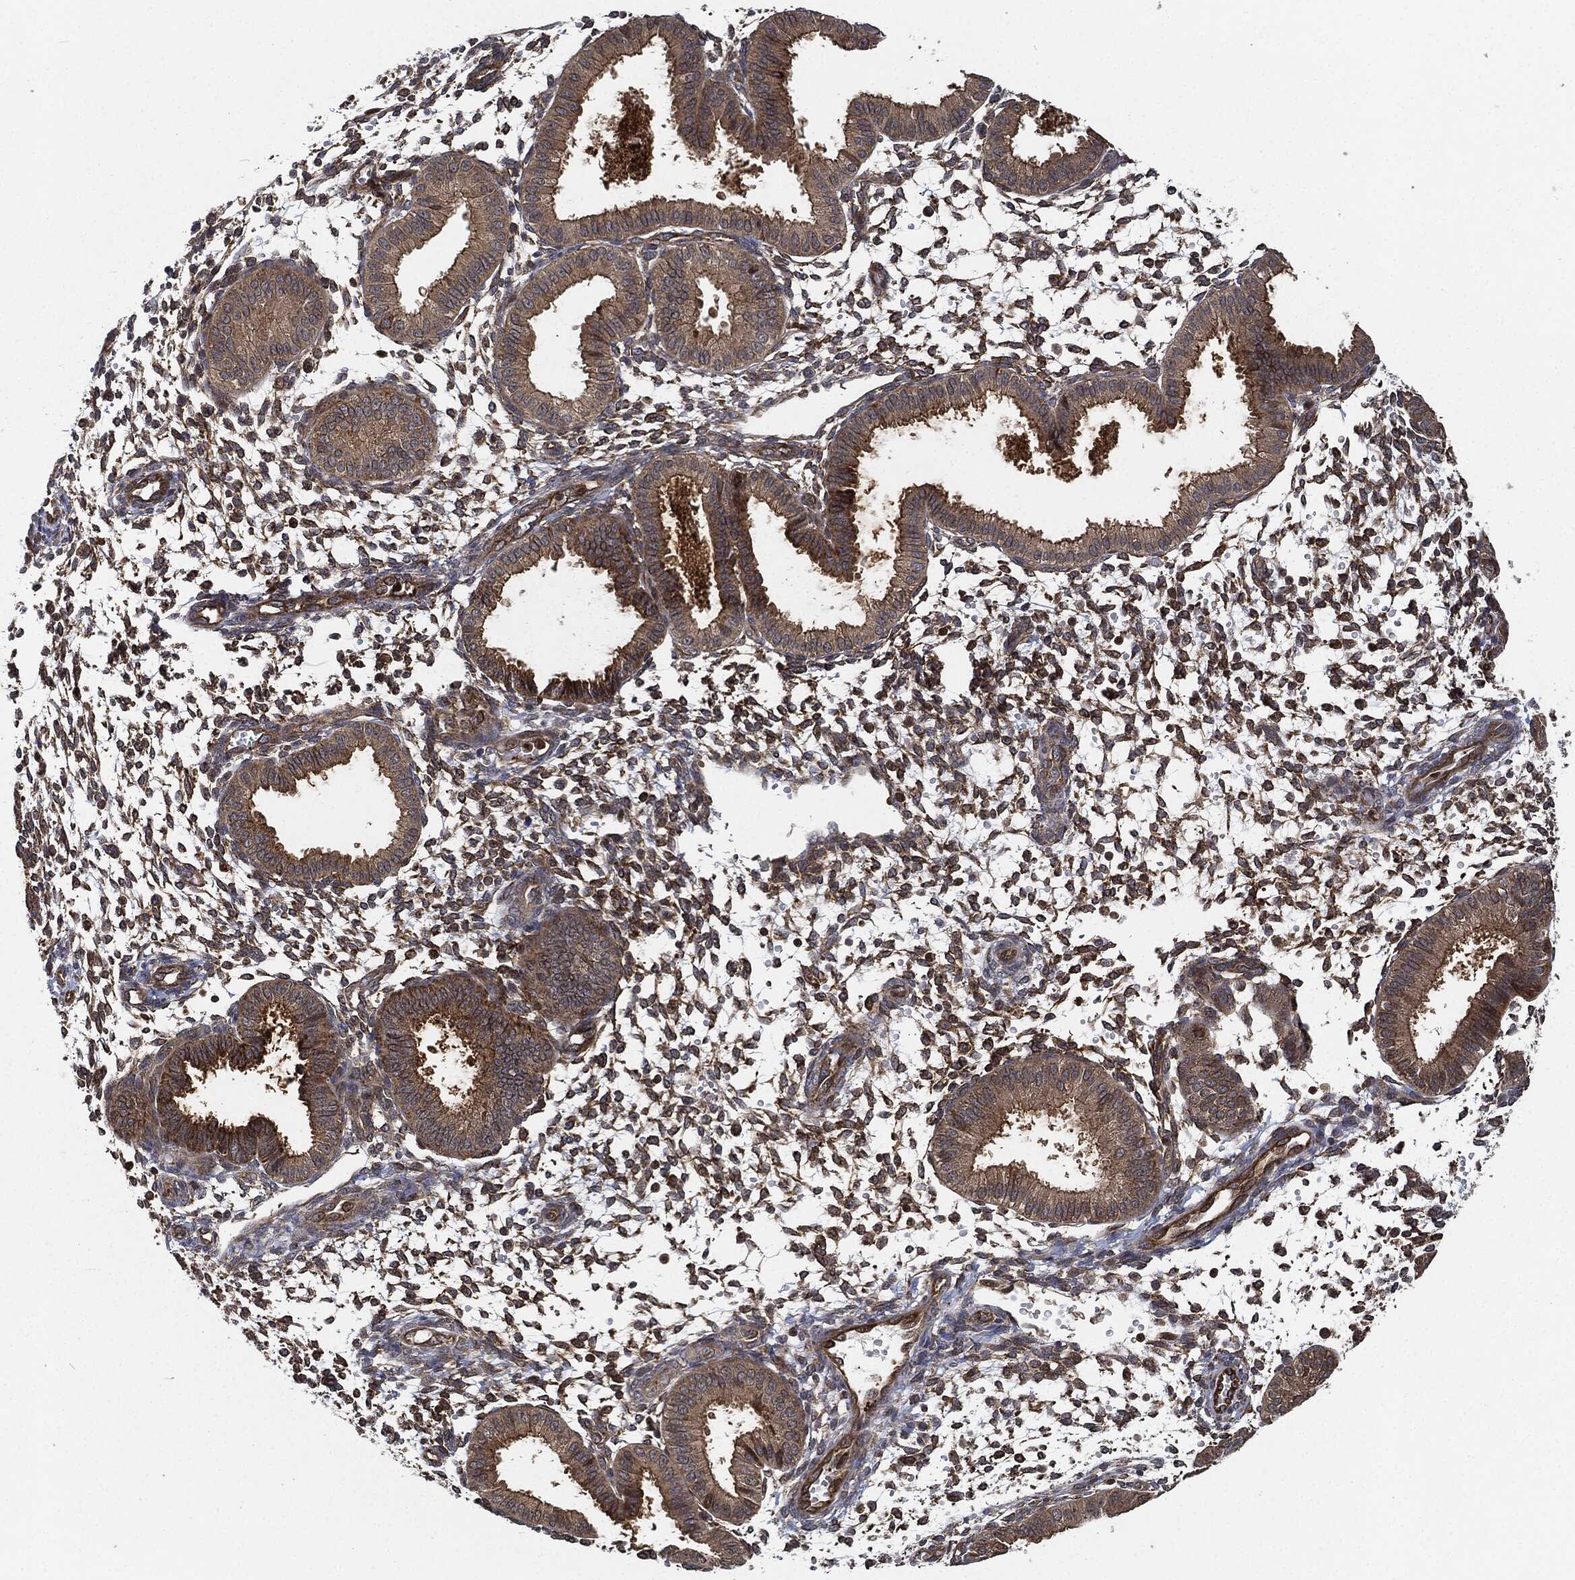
{"staining": {"intensity": "strong", "quantity": "25%-75%", "location": "cytoplasmic/membranous"}, "tissue": "endometrium", "cell_type": "Cells in endometrial stroma", "image_type": "normal", "snomed": [{"axis": "morphology", "description": "Normal tissue, NOS"}, {"axis": "topography", "description": "Endometrium"}], "caption": "Brown immunohistochemical staining in benign endometrium demonstrates strong cytoplasmic/membranous staining in approximately 25%-75% of cells in endometrial stroma. (brown staining indicates protein expression, while blue staining denotes nuclei).", "gene": "MAP3K3", "patient": {"sex": "female", "age": 43}}